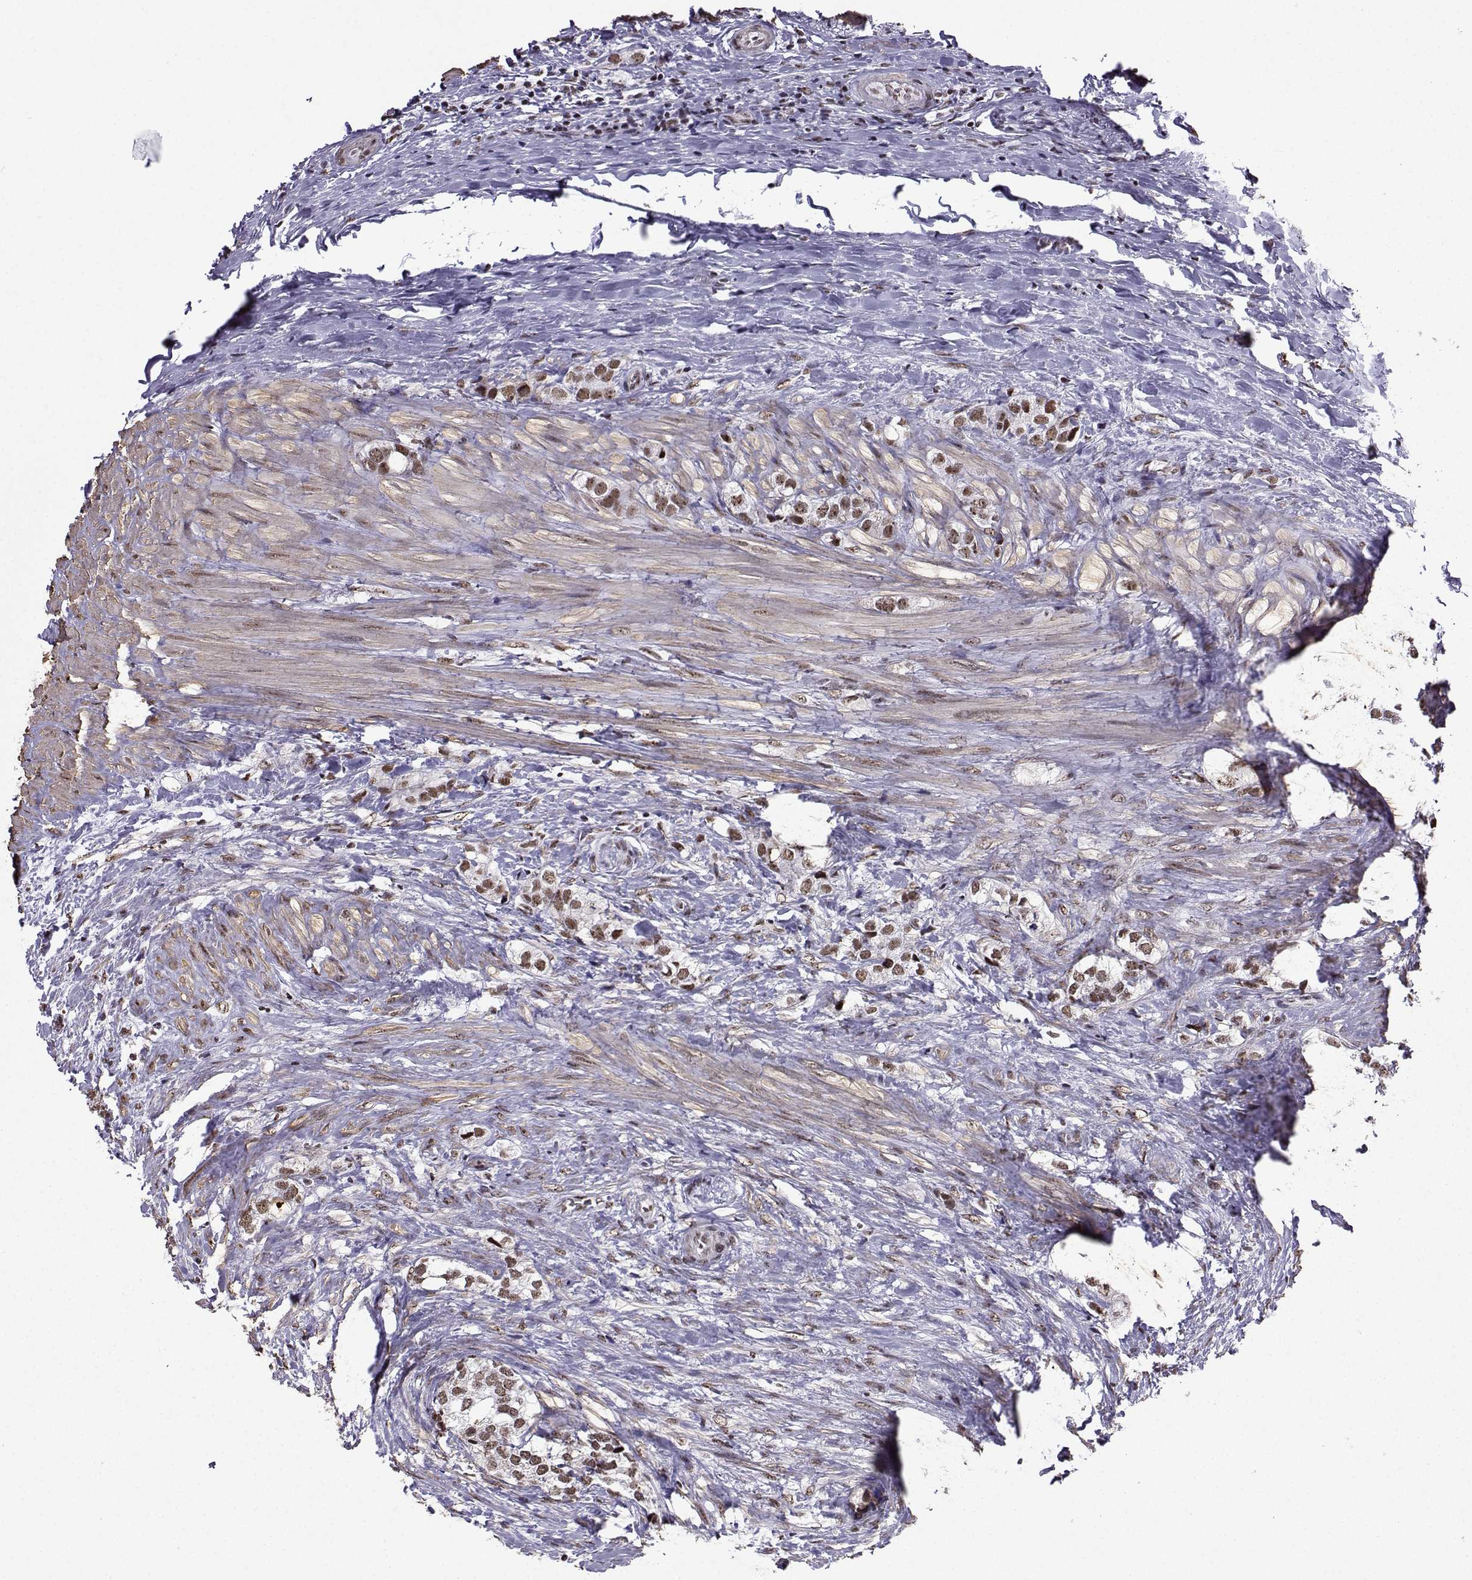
{"staining": {"intensity": "moderate", "quantity": ">75%", "location": "nuclear"}, "tissue": "prostate cancer", "cell_type": "Tumor cells", "image_type": "cancer", "snomed": [{"axis": "morphology", "description": "Adenocarcinoma, NOS"}, {"axis": "topography", "description": "Prostate and seminal vesicle, NOS"}], "caption": "IHC image of neoplastic tissue: prostate adenocarcinoma stained using immunohistochemistry shows medium levels of moderate protein expression localized specifically in the nuclear of tumor cells, appearing as a nuclear brown color.", "gene": "CCNK", "patient": {"sex": "male", "age": 63}}